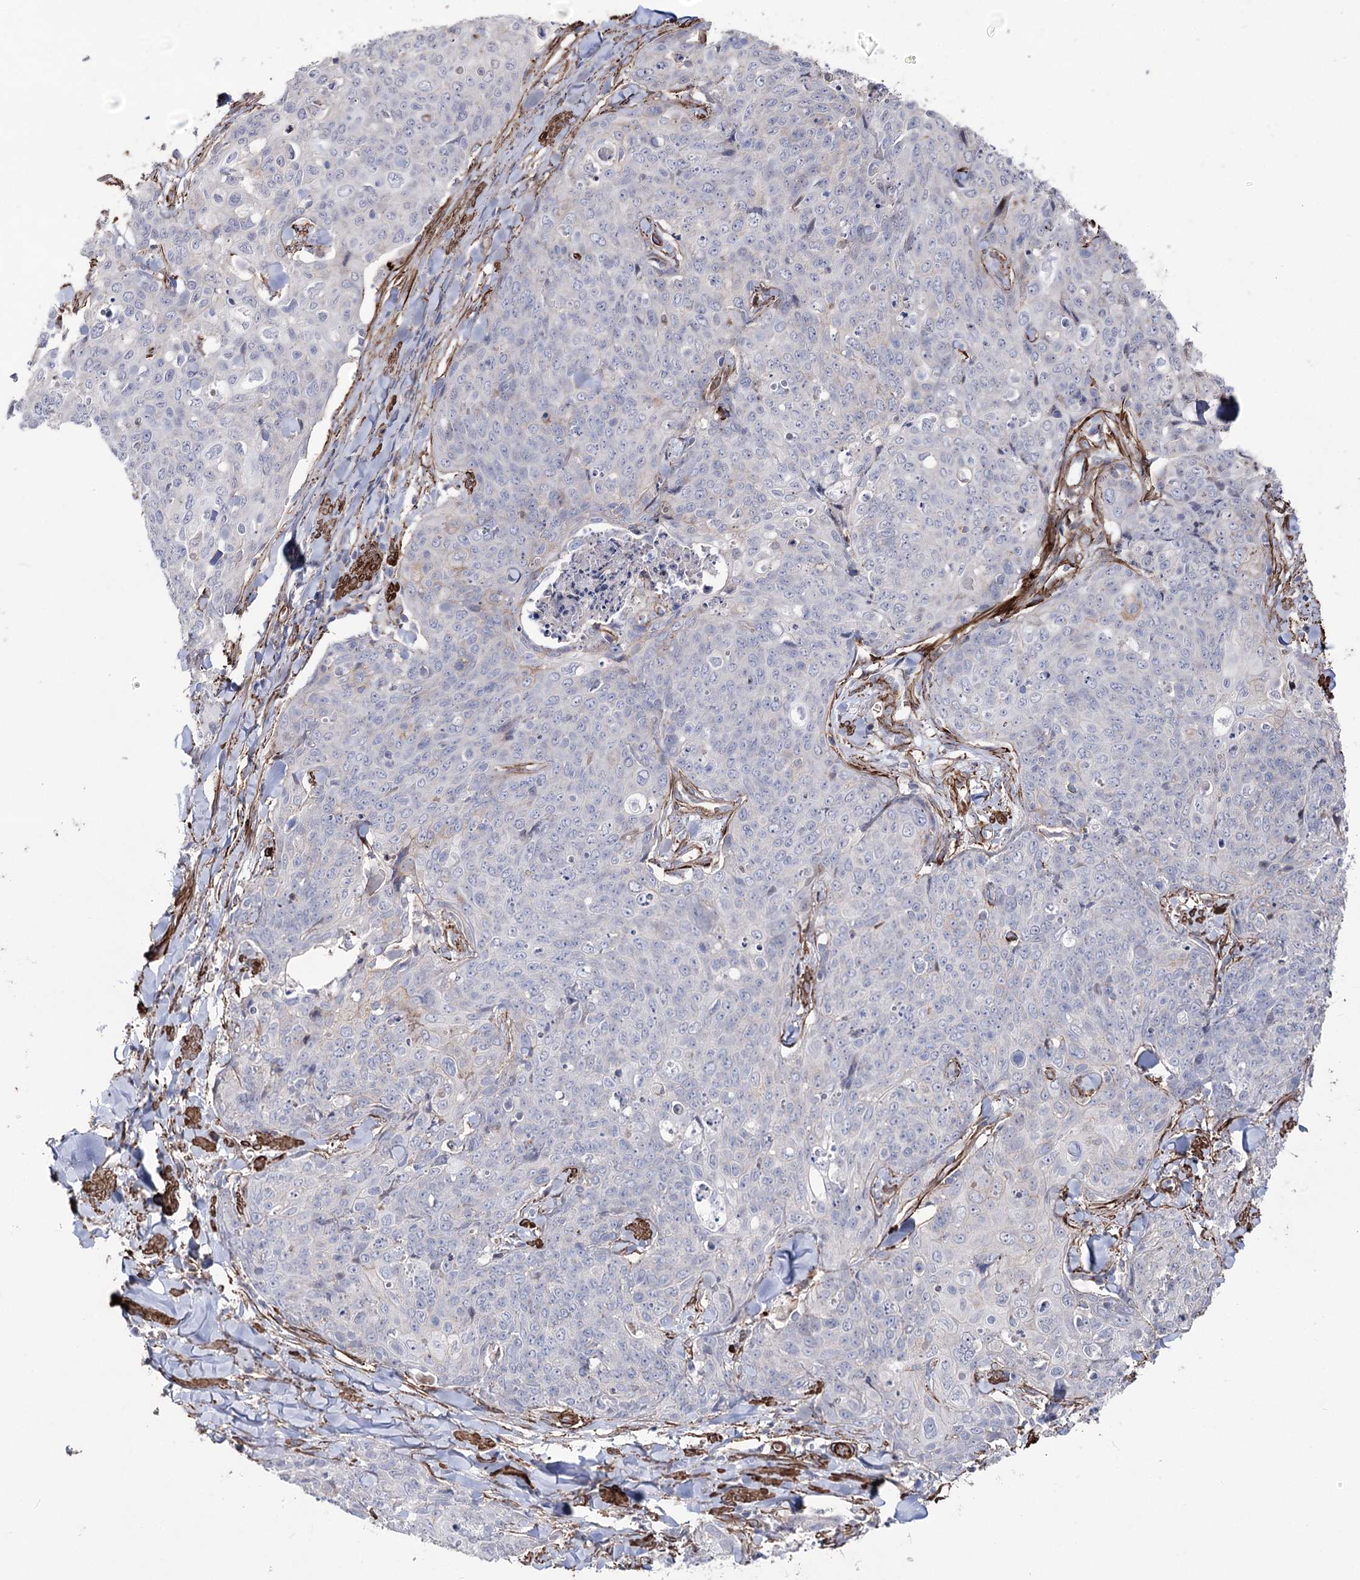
{"staining": {"intensity": "negative", "quantity": "none", "location": "none"}, "tissue": "skin cancer", "cell_type": "Tumor cells", "image_type": "cancer", "snomed": [{"axis": "morphology", "description": "Squamous cell carcinoma, NOS"}, {"axis": "topography", "description": "Skin"}, {"axis": "topography", "description": "Vulva"}], "caption": "Skin squamous cell carcinoma was stained to show a protein in brown. There is no significant expression in tumor cells.", "gene": "ARHGAP20", "patient": {"sex": "female", "age": 85}}